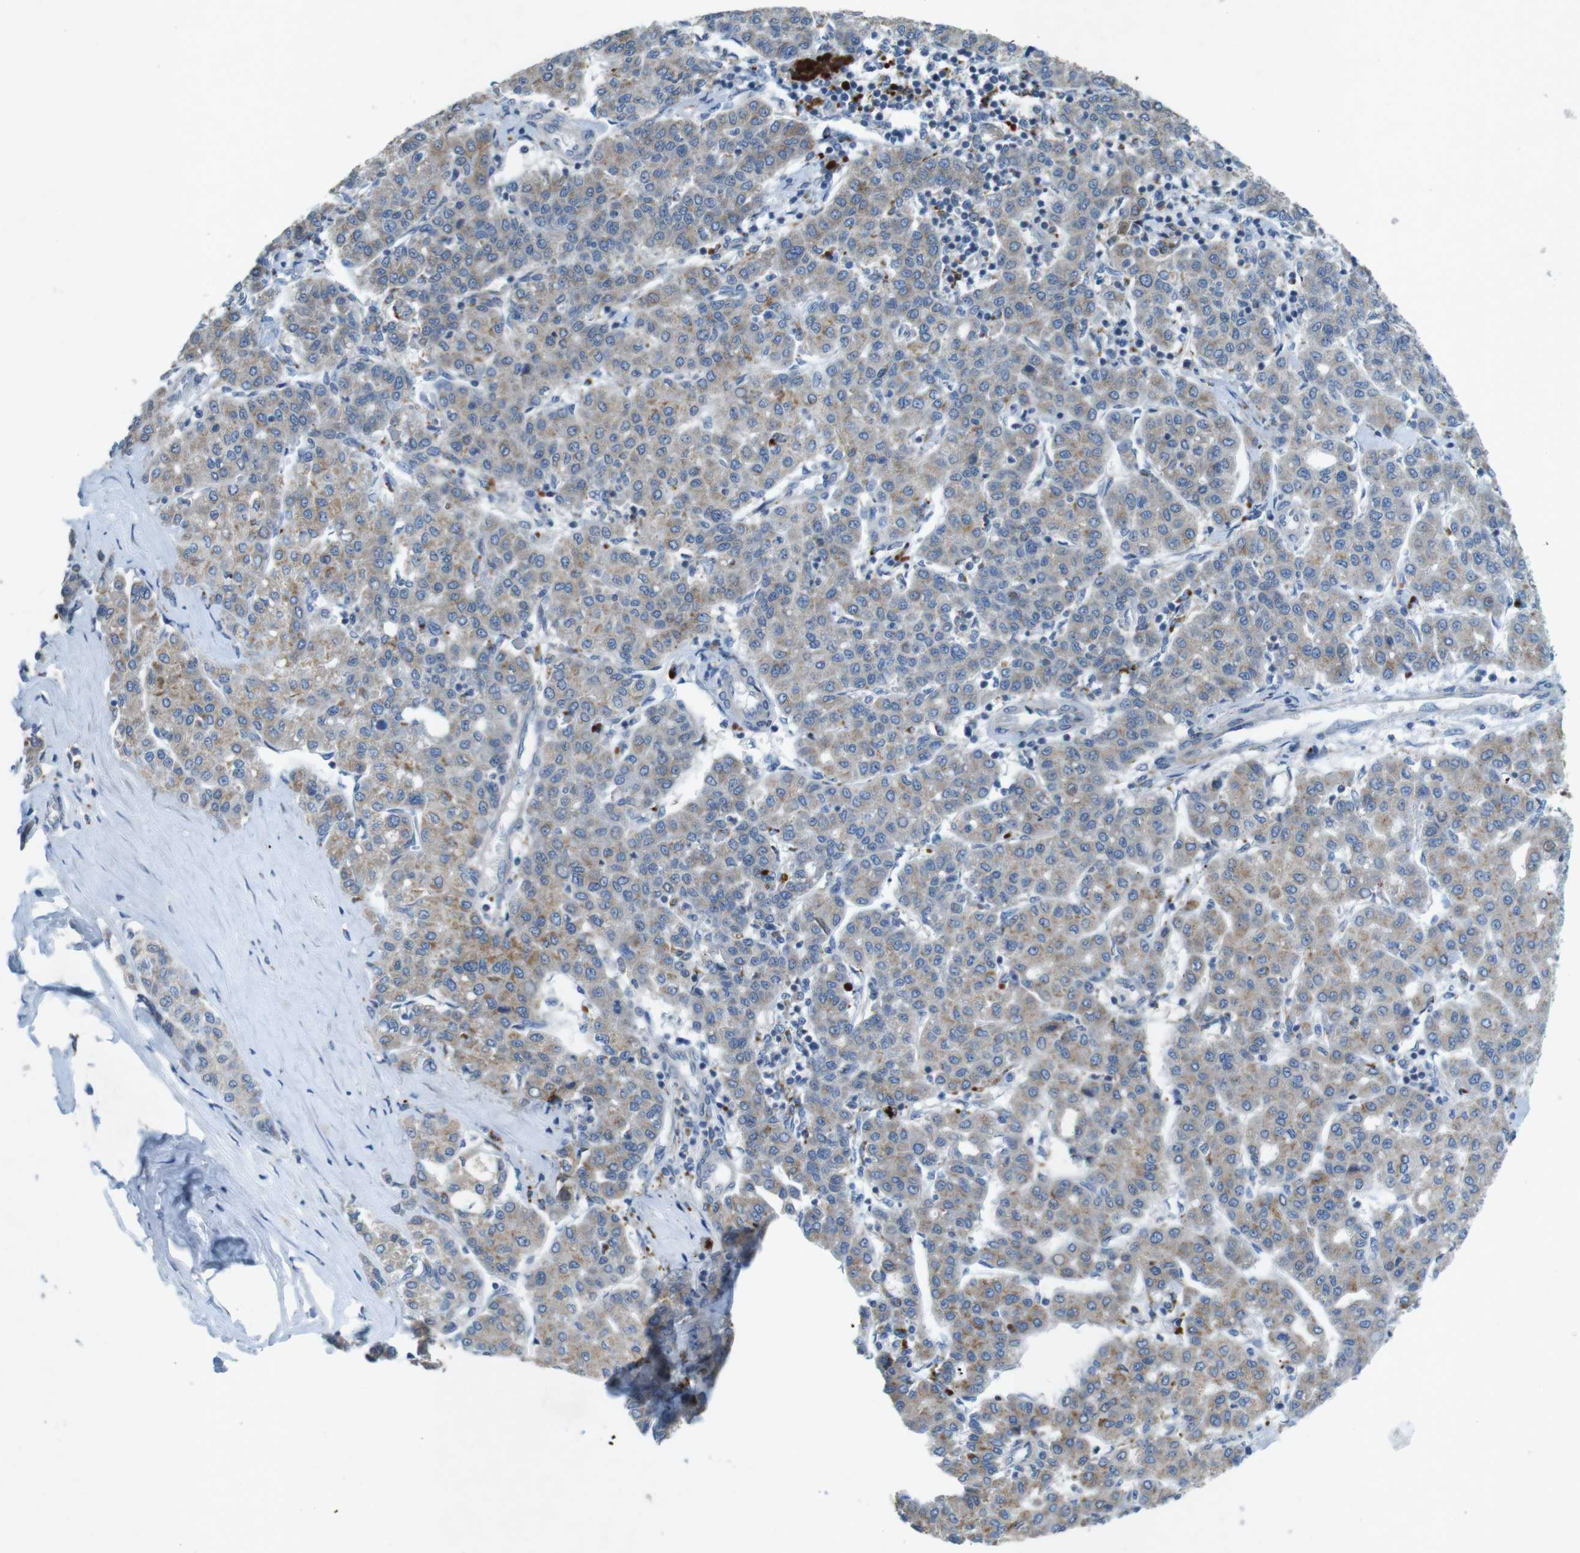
{"staining": {"intensity": "moderate", "quantity": "25%-75%", "location": "cytoplasmic/membranous"}, "tissue": "liver cancer", "cell_type": "Tumor cells", "image_type": "cancer", "snomed": [{"axis": "morphology", "description": "Carcinoma, Hepatocellular, NOS"}, {"axis": "topography", "description": "Liver"}], "caption": "Tumor cells exhibit moderate cytoplasmic/membranous positivity in about 25%-75% of cells in liver hepatocellular carcinoma.", "gene": "TYW1", "patient": {"sex": "male", "age": 65}}